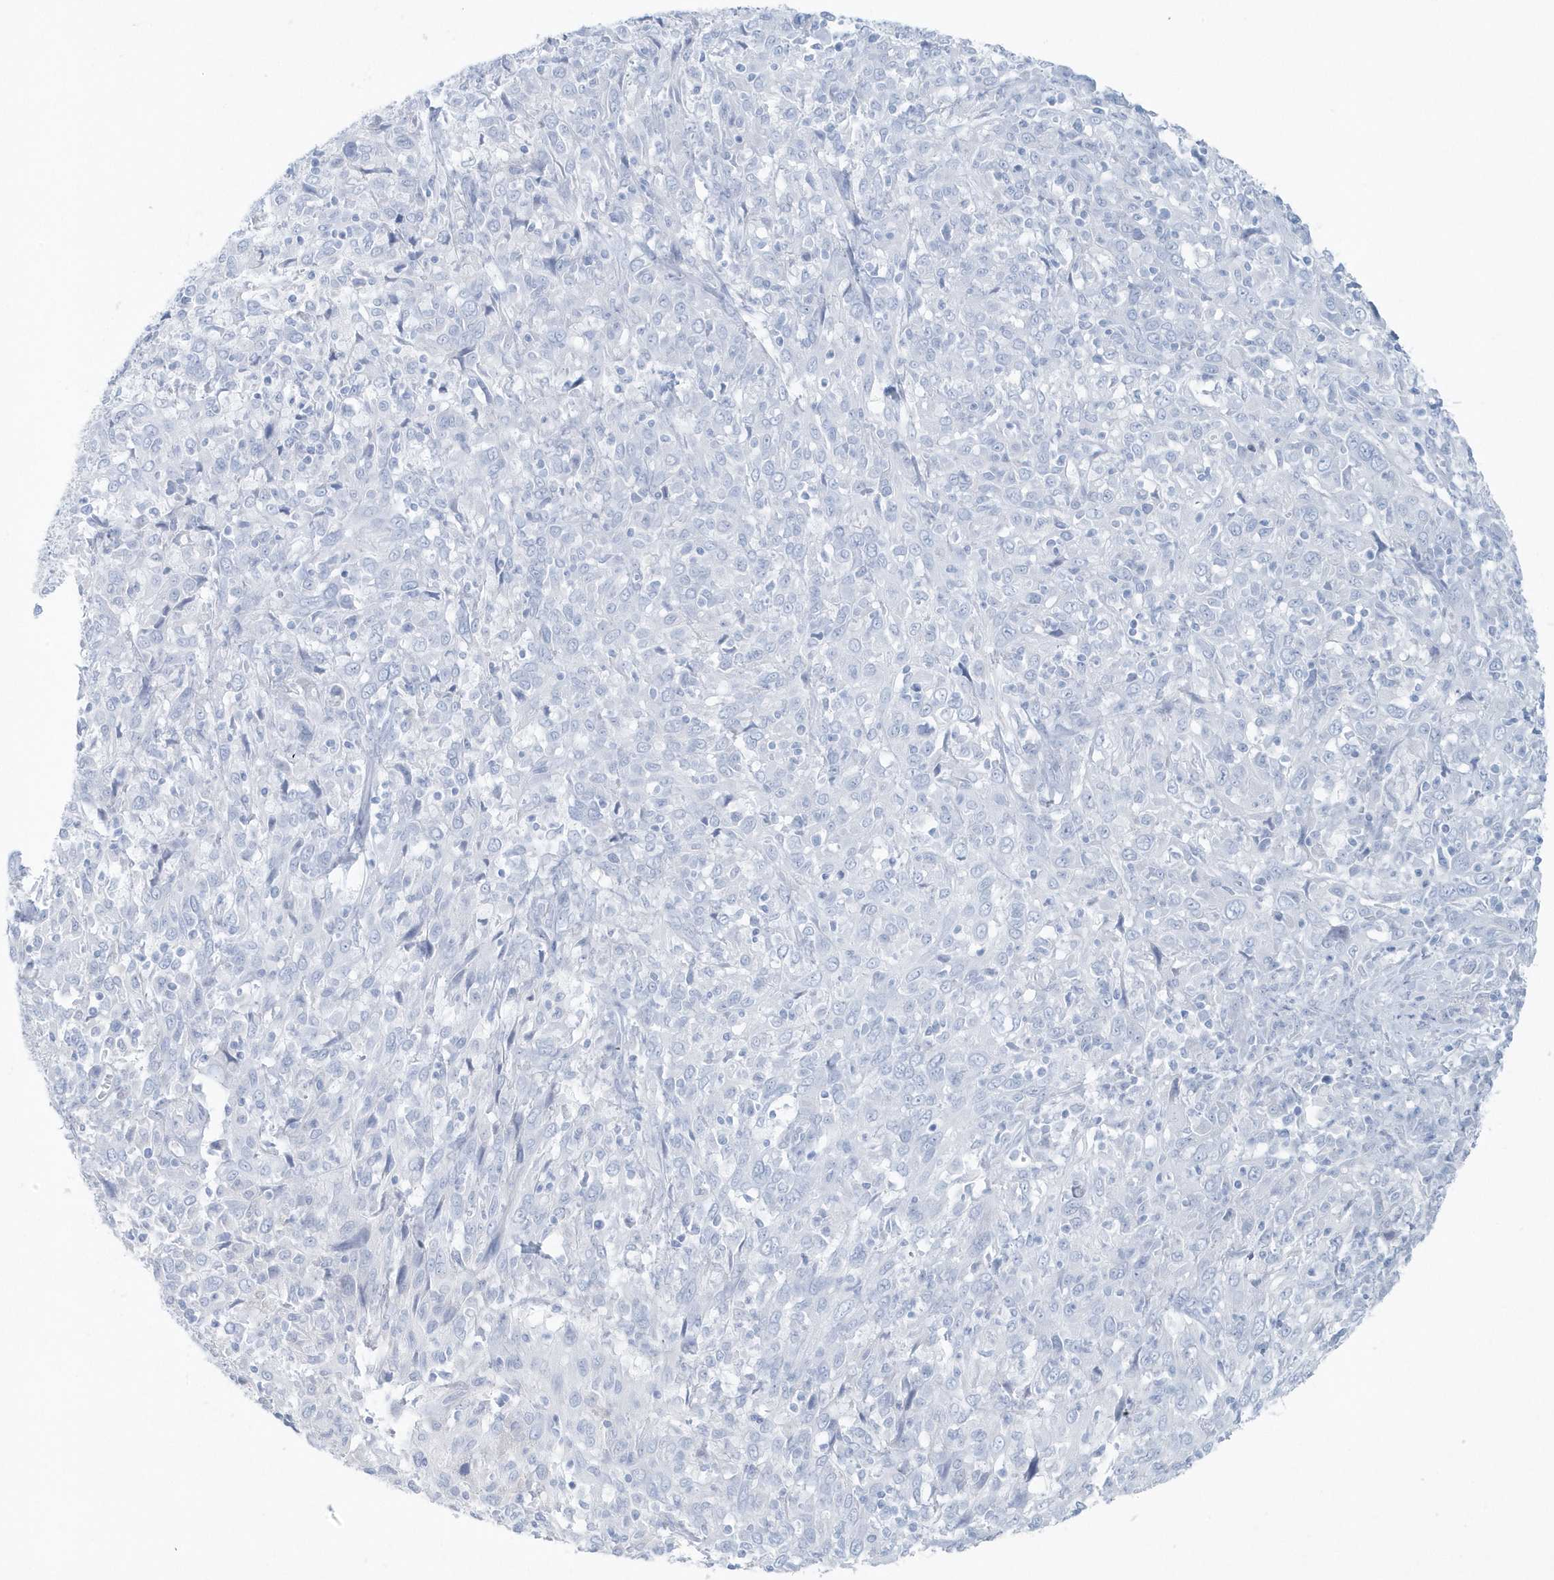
{"staining": {"intensity": "negative", "quantity": "none", "location": "none"}, "tissue": "cervical cancer", "cell_type": "Tumor cells", "image_type": "cancer", "snomed": [{"axis": "morphology", "description": "Squamous cell carcinoma, NOS"}, {"axis": "topography", "description": "Cervix"}], "caption": "DAB immunohistochemical staining of cervical cancer exhibits no significant positivity in tumor cells.", "gene": "FAM98A", "patient": {"sex": "female", "age": 46}}